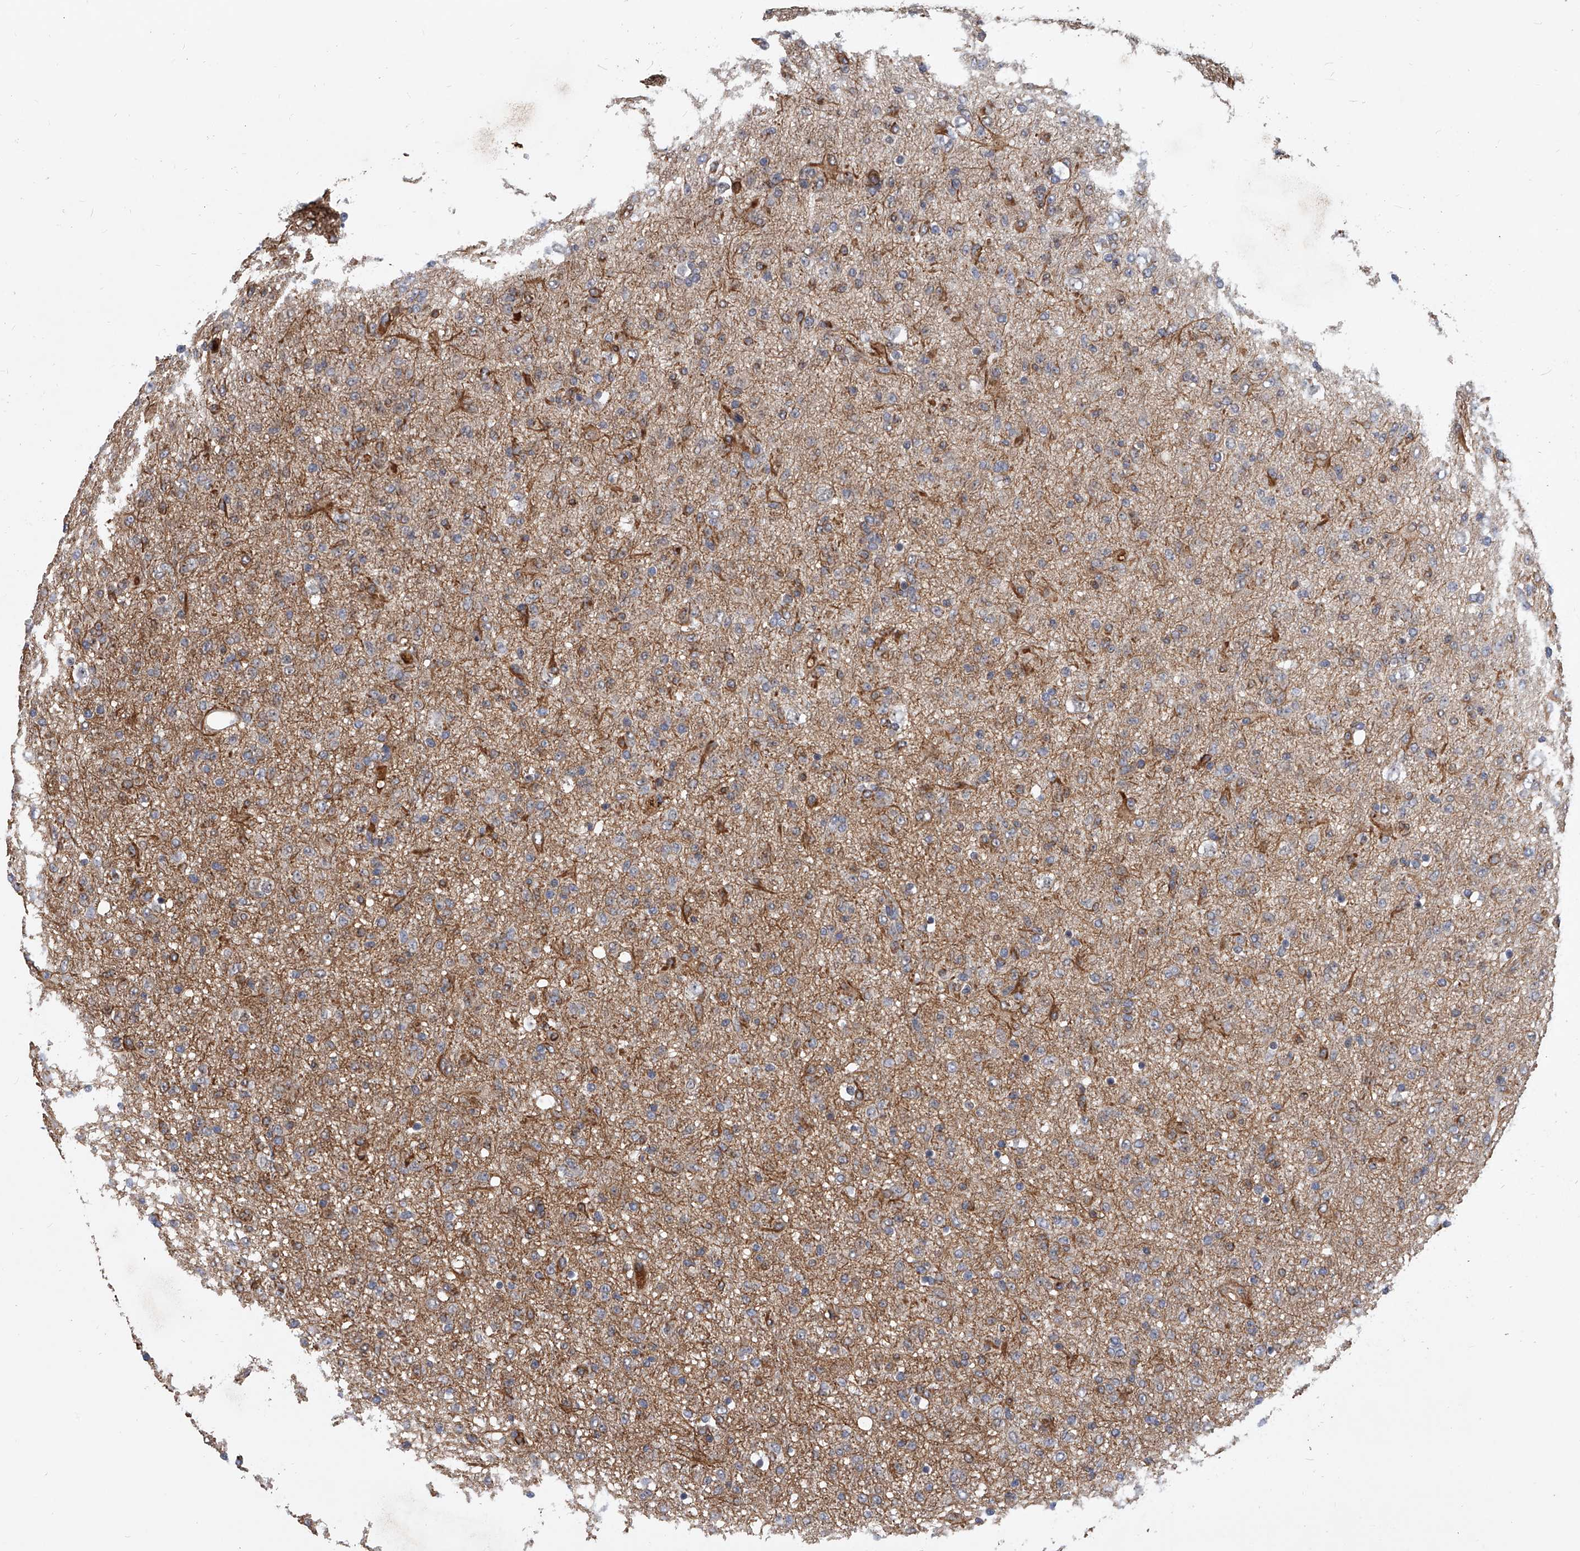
{"staining": {"intensity": "moderate", "quantity": "<25%", "location": "cytoplasmic/membranous"}, "tissue": "glioma", "cell_type": "Tumor cells", "image_type": "cancer", "snomed": [{"axis": "morphology", "description": "Glioma, malignant, Low grade"}, {"axis": "topography", "description": "Brain"}], "caption": "This is an image of immunohistochemistry (IHC) staining of low-grade glioma (malignant), which shows moderate staining in the cytoplasmic/membranous of tumor cells.", "gene": "ZNF25", "patient": {"sex": "male", "age": 65}}